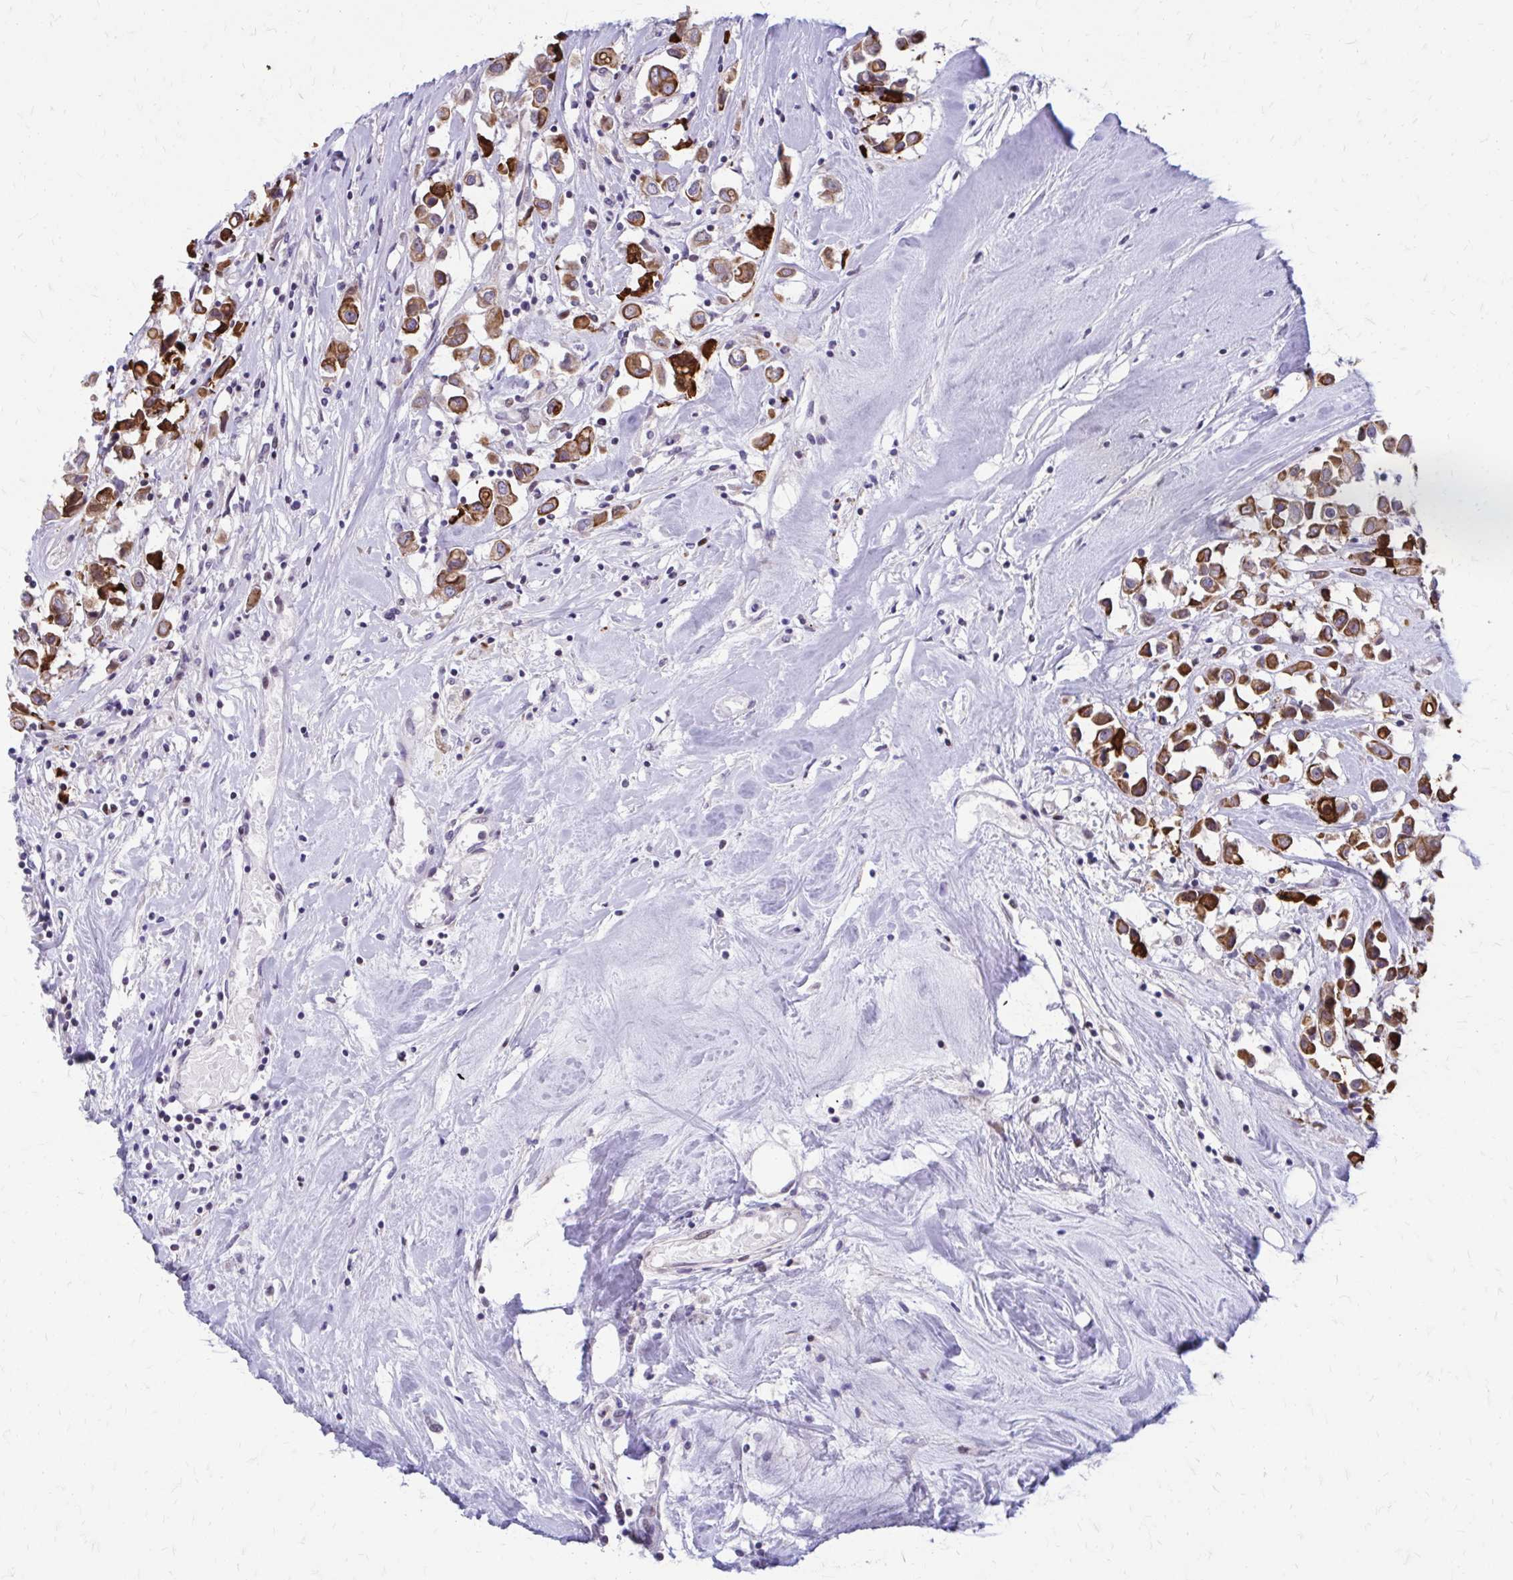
{"staining": {"intensity": "strong", "quantity": ">75%", "location": "cytoplasmic/membranous"}, "tissue": "breast cancer", "cell_type": "Tumor cells", "image_type": "cancer", "snomed": [{"axis": "morphology", "description": "Duct carcinoma"}, {"axis": "topography", "description": "Breast"}], "caption": "A high-resolution micrograph shows immunohistochemistry (IHC) staining of breast infiltrating ductal carcinoma, which shows strong cytoplasmic/membranous positivity in approximately >75% of tumor cells. The protein is shown in brown color, while the nuclei are stained blue.", "gene": "ANKRD30B", "patient": {"sex": "female", "age": 61}}